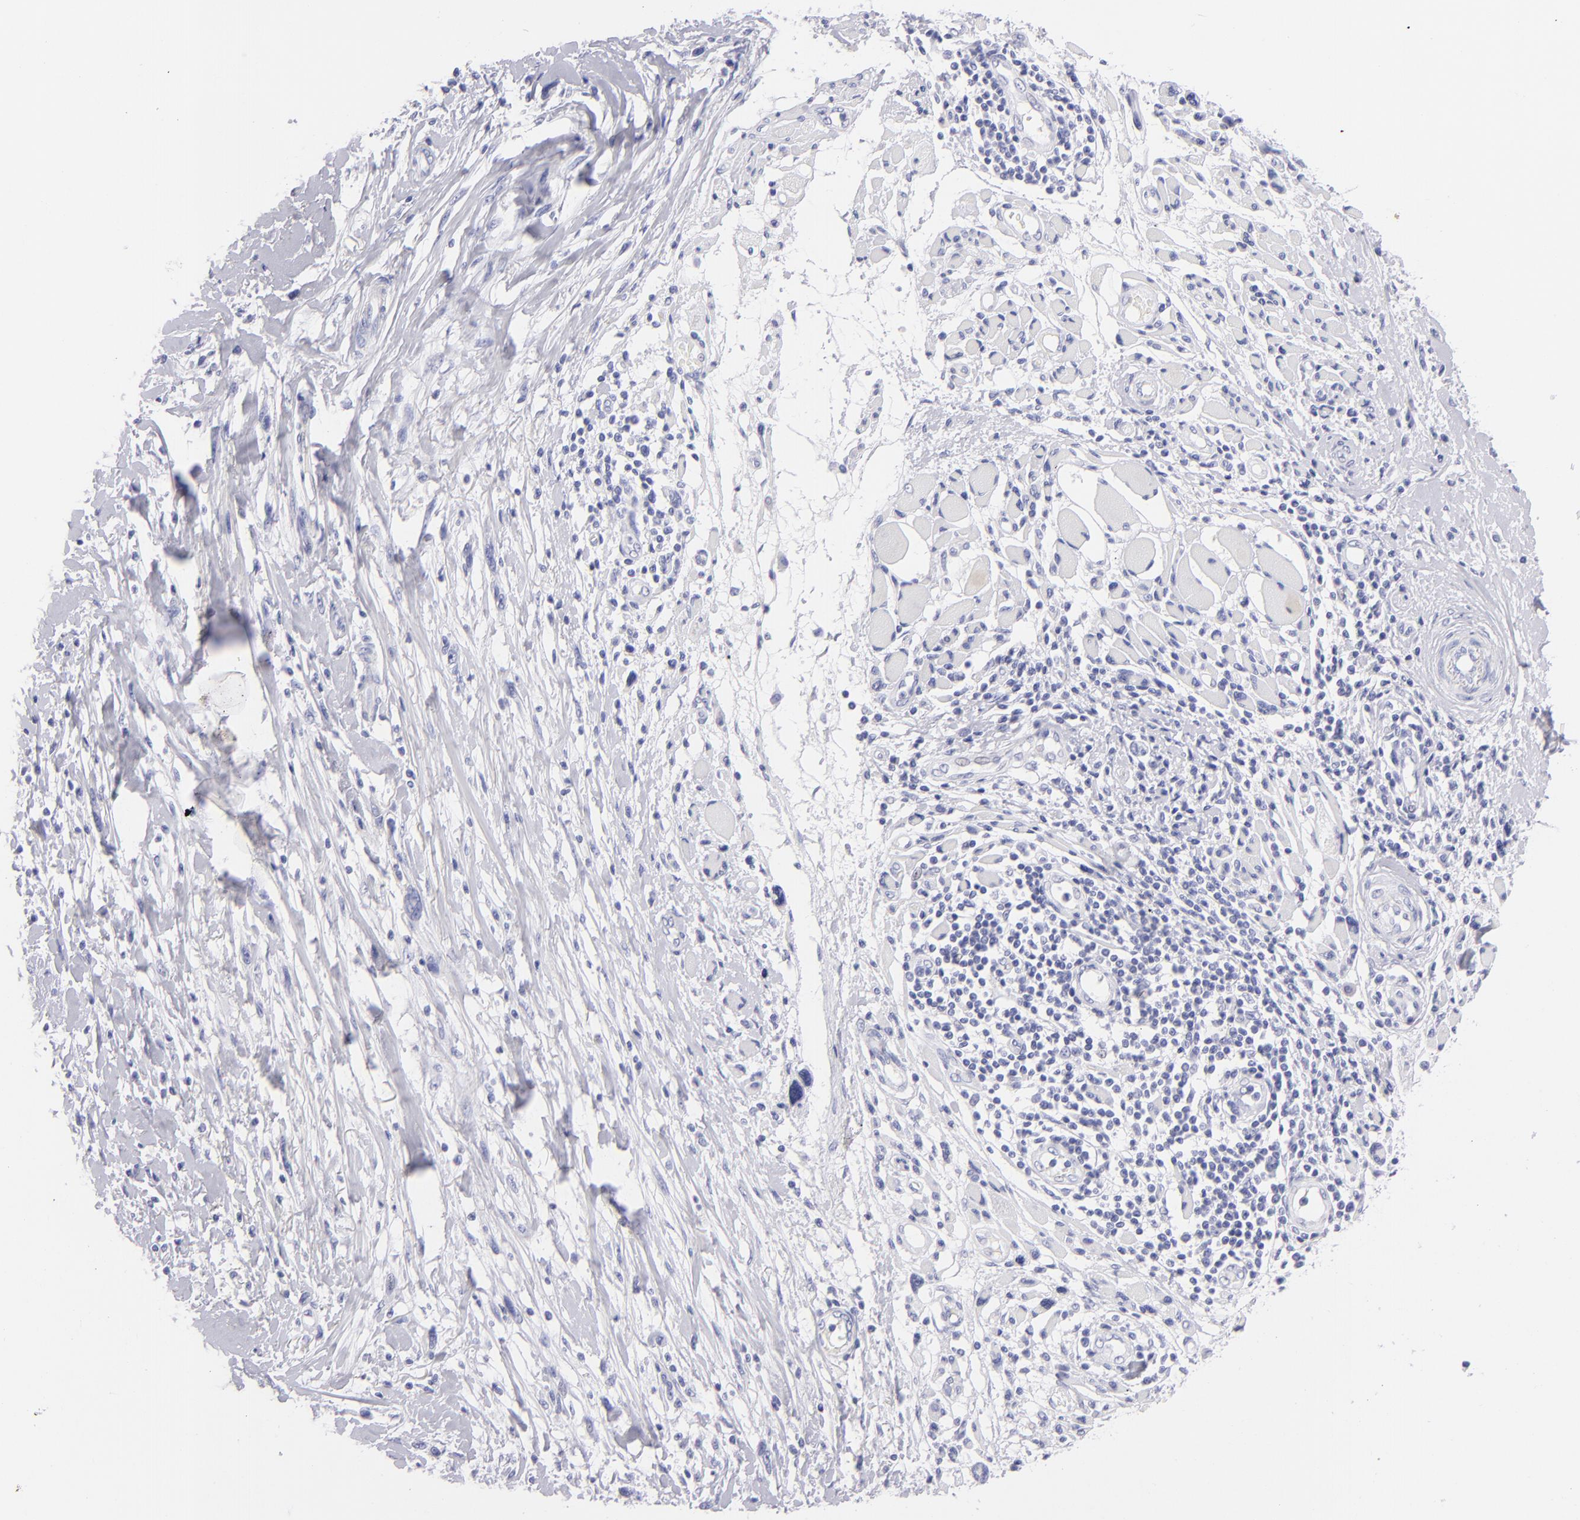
{"staining": {"intensity": "negative", "quantity": "none", "location": "none"}, "tissue": "melanoma", "cell_type": "Tumor cells", "image_type": "cancer", "snomed": [{"axis": "morphology", "description": "Malignant melanoma, NOS"}, {"axis": "topography", "description": "Skin"}], "caption": "IHC micrograph of human melanoma stained for a protein (brown), which exhibits no staining in tumor cells. The staining was performed using DAB to visualize the protein expression in brown, while the nuclei were stained in blue with hematoxylin (Magnification: 20x).", "gene": "PRPH", "patient": {"sex": "male", "age": 91}}